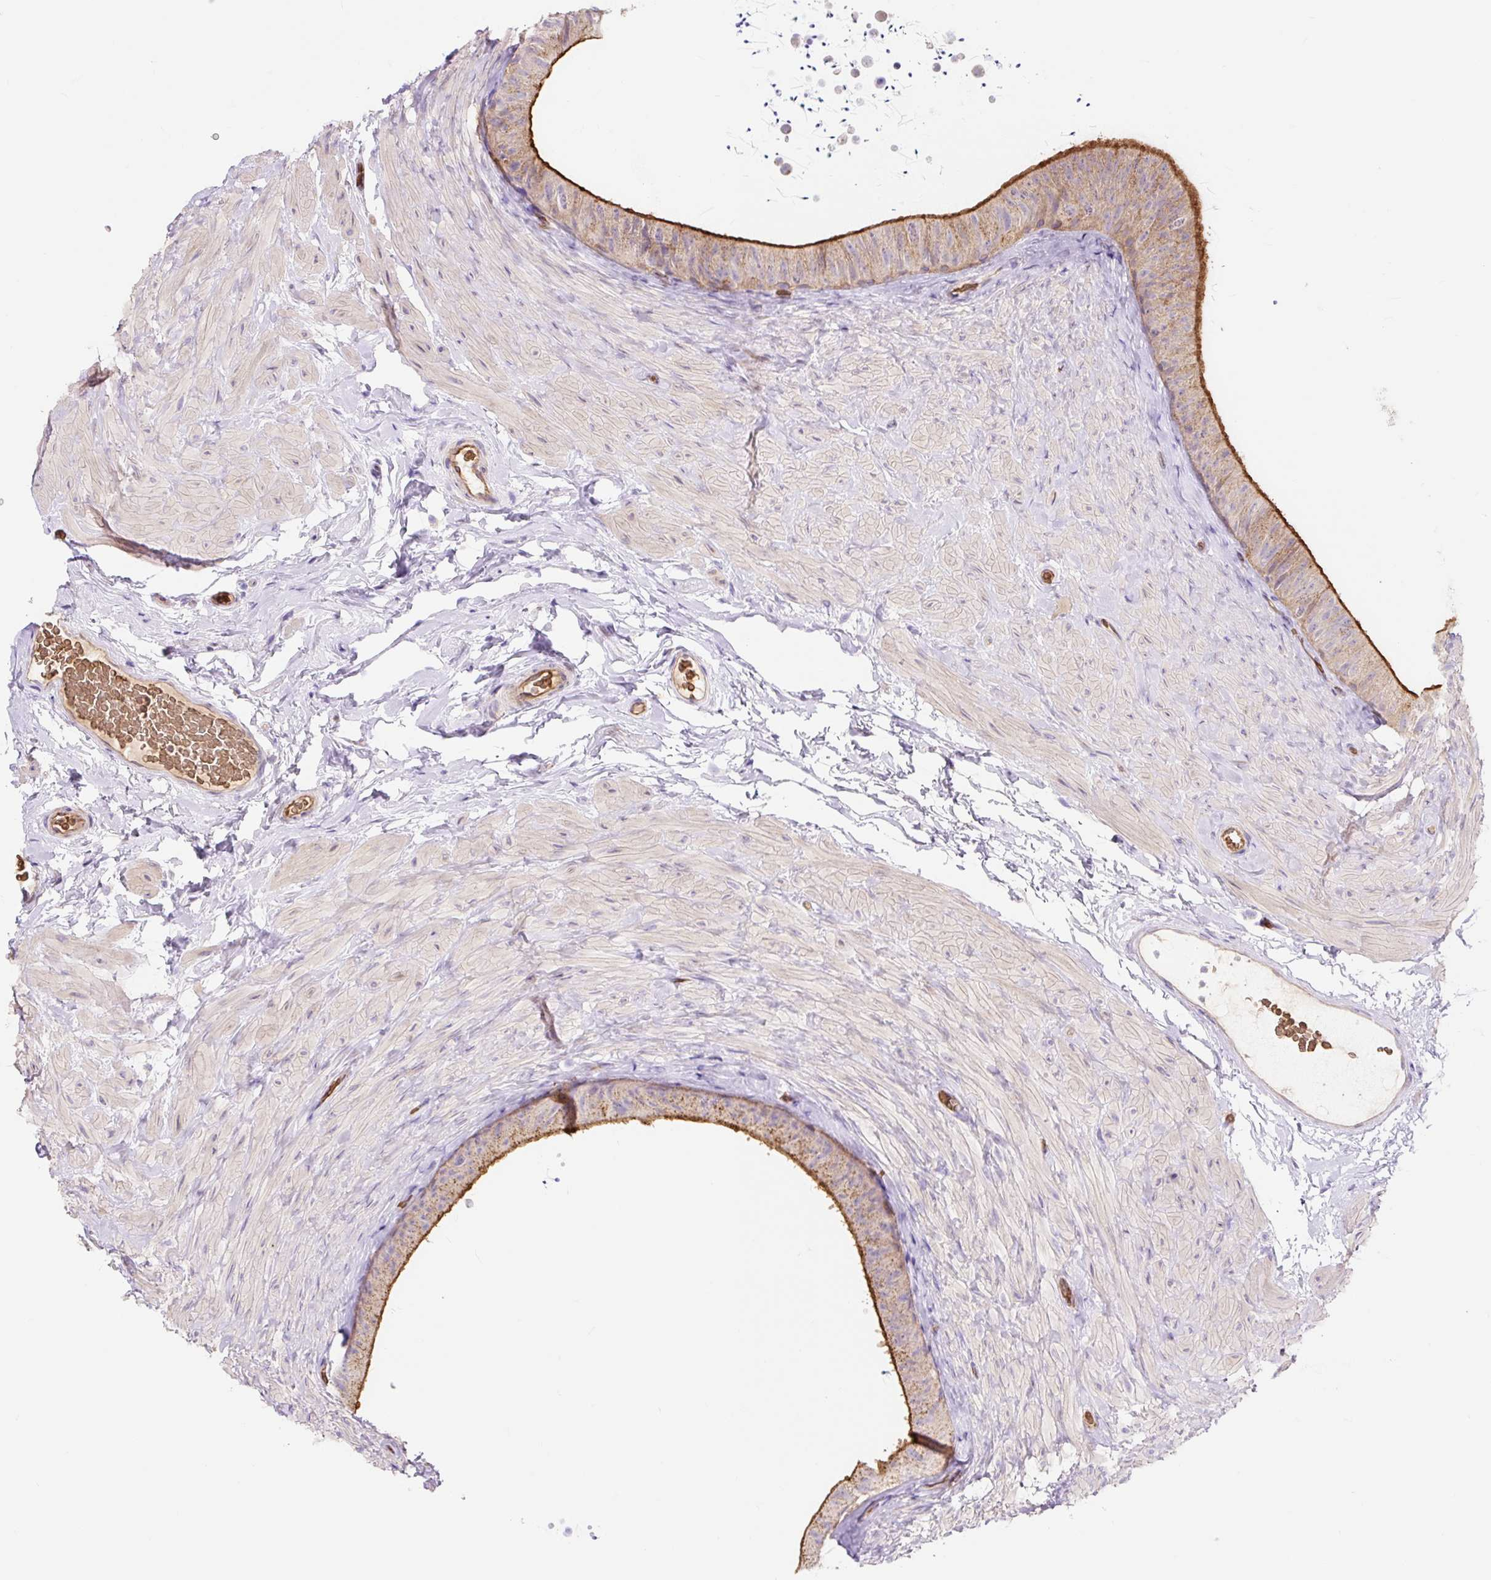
{"staining": {"intensity": "strong", "quantity": "25%-75%", "location": "cytoplasmic/membranous"}, "tissue": "epididymis", "cell_type": "Glandular cells", "image_type": "normal", "snomed": [{"axis": "morphology", "description": "Normal tissue, NOS"}, {"axis": "topography", "description": "Epididymis, spermatic cord, NOS"}, {"axis": "topography", "description": "Epididymis"}], "caption": "Epididymis stained with DAB (3,3'-diaminobenzidine) immunohistochemistry demonstrates high levels of strong cytoplasmic/membranous positivity in about 25%-75% of glandular cells.", "gene": "HIP1R", "patient": {"sex": "male", "age": 31}}